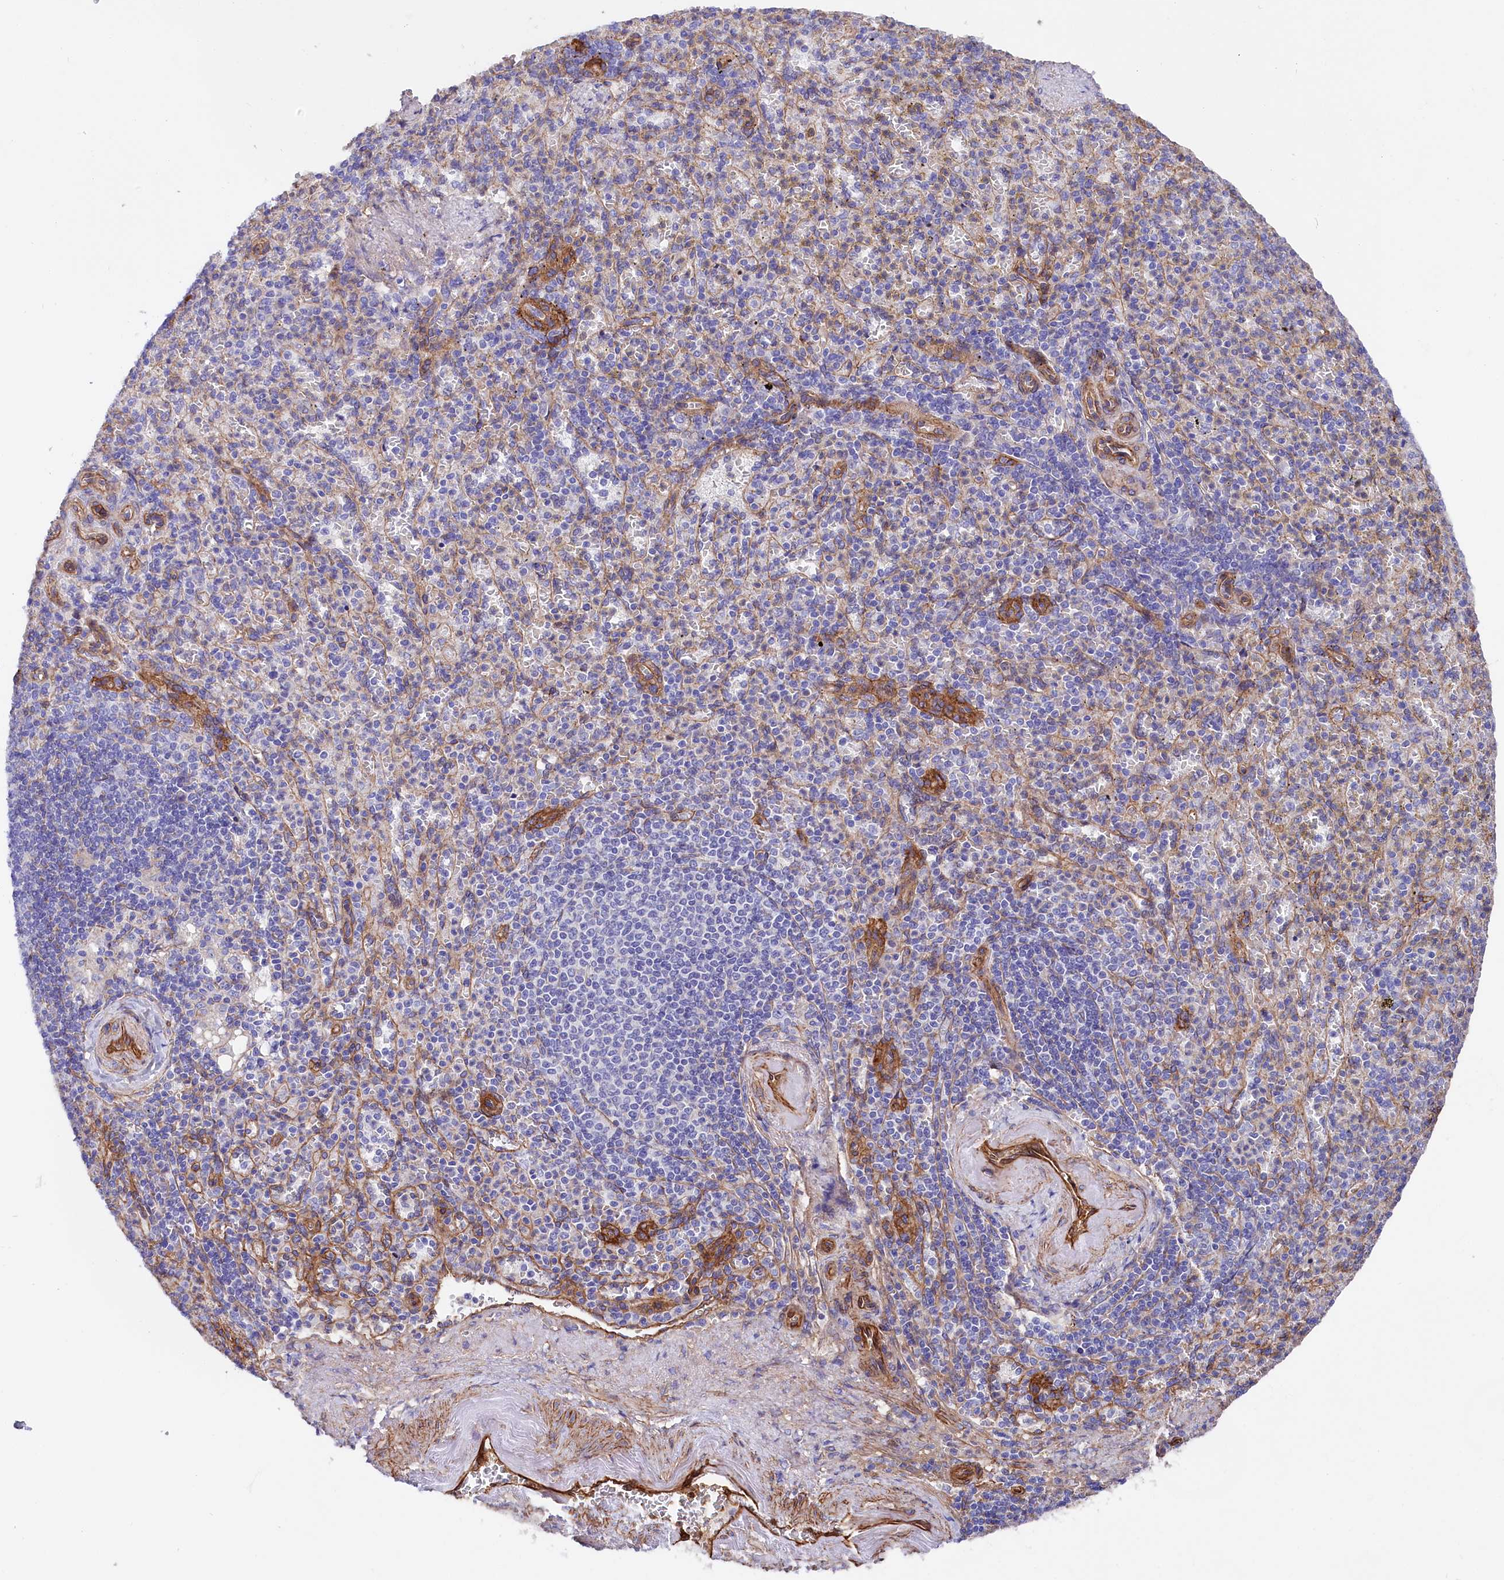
{"staining": {"intensity": "negative", "quantity": "none", "location": "none"}, "tissue": "spleen", "cell_type": "Cells in red pulp", "image_type": "normal", "snomed": [{"axis": "morphology", "description": "Normal tissue, NOS"}, {"axis": "topography", "description": "Spleen"}], "caption": "Cells in red pulp show no significant protein positivity in unremarkable spleen. (DAB immunohistochemistry (IHC) visualized using brightfield microscopy, high magnification).", "gene": "TNKS1BP1", "patient": {"sex": "female", "age": 74}}